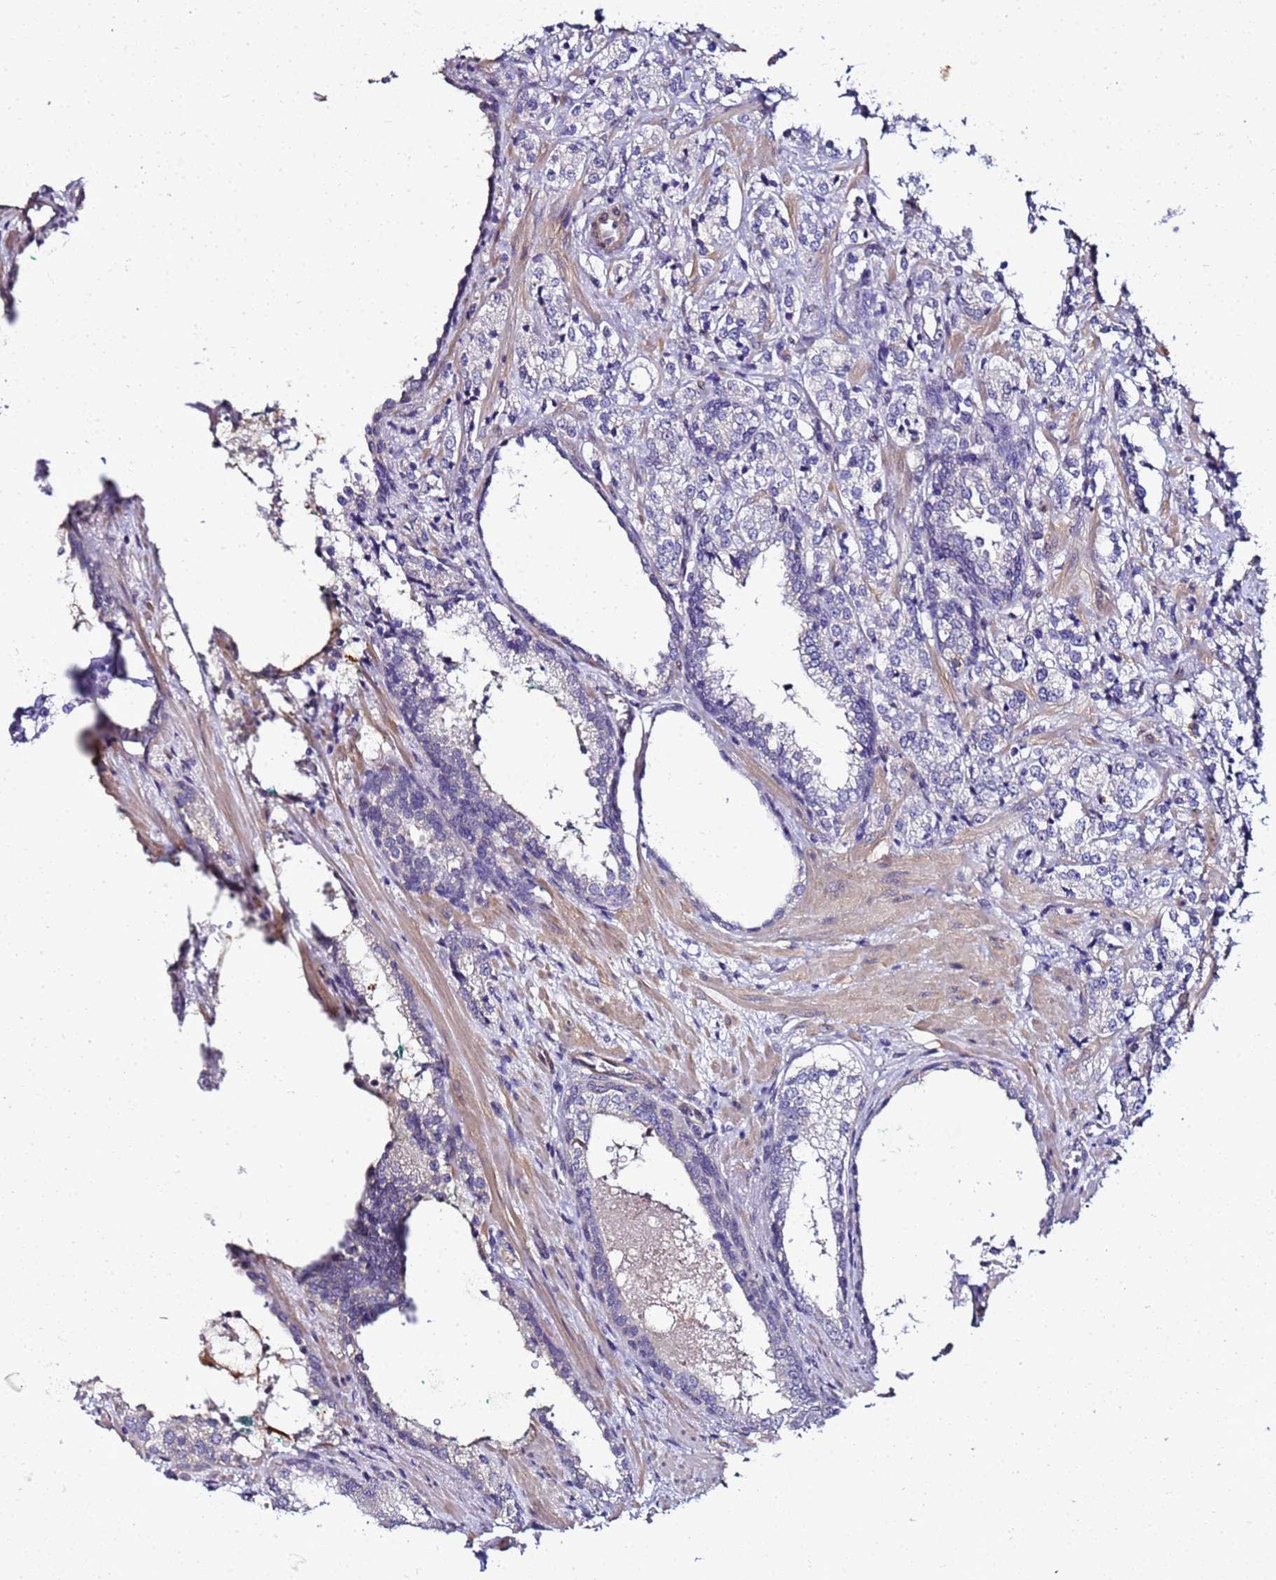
{"staining": {"intensity": "negative", "quantity": "none", "location": "none"}, "tissue": "prostate cancer", "cell_type": "Tumor cells", "image_type": "cancer", "snomed": [{"axis": "morphology", "description": "Adenocarcinoma, High grade"}, {"axis": "topography", "description": "Prostate"}], "caption": "Human prostate high-grade adenocarcinoma stained for a protein using immunohistochemistry (IHC) reveals no staining in tumor cells.", "gene": "FAM166B", "patient": {"sex": "male", "age": 69}}